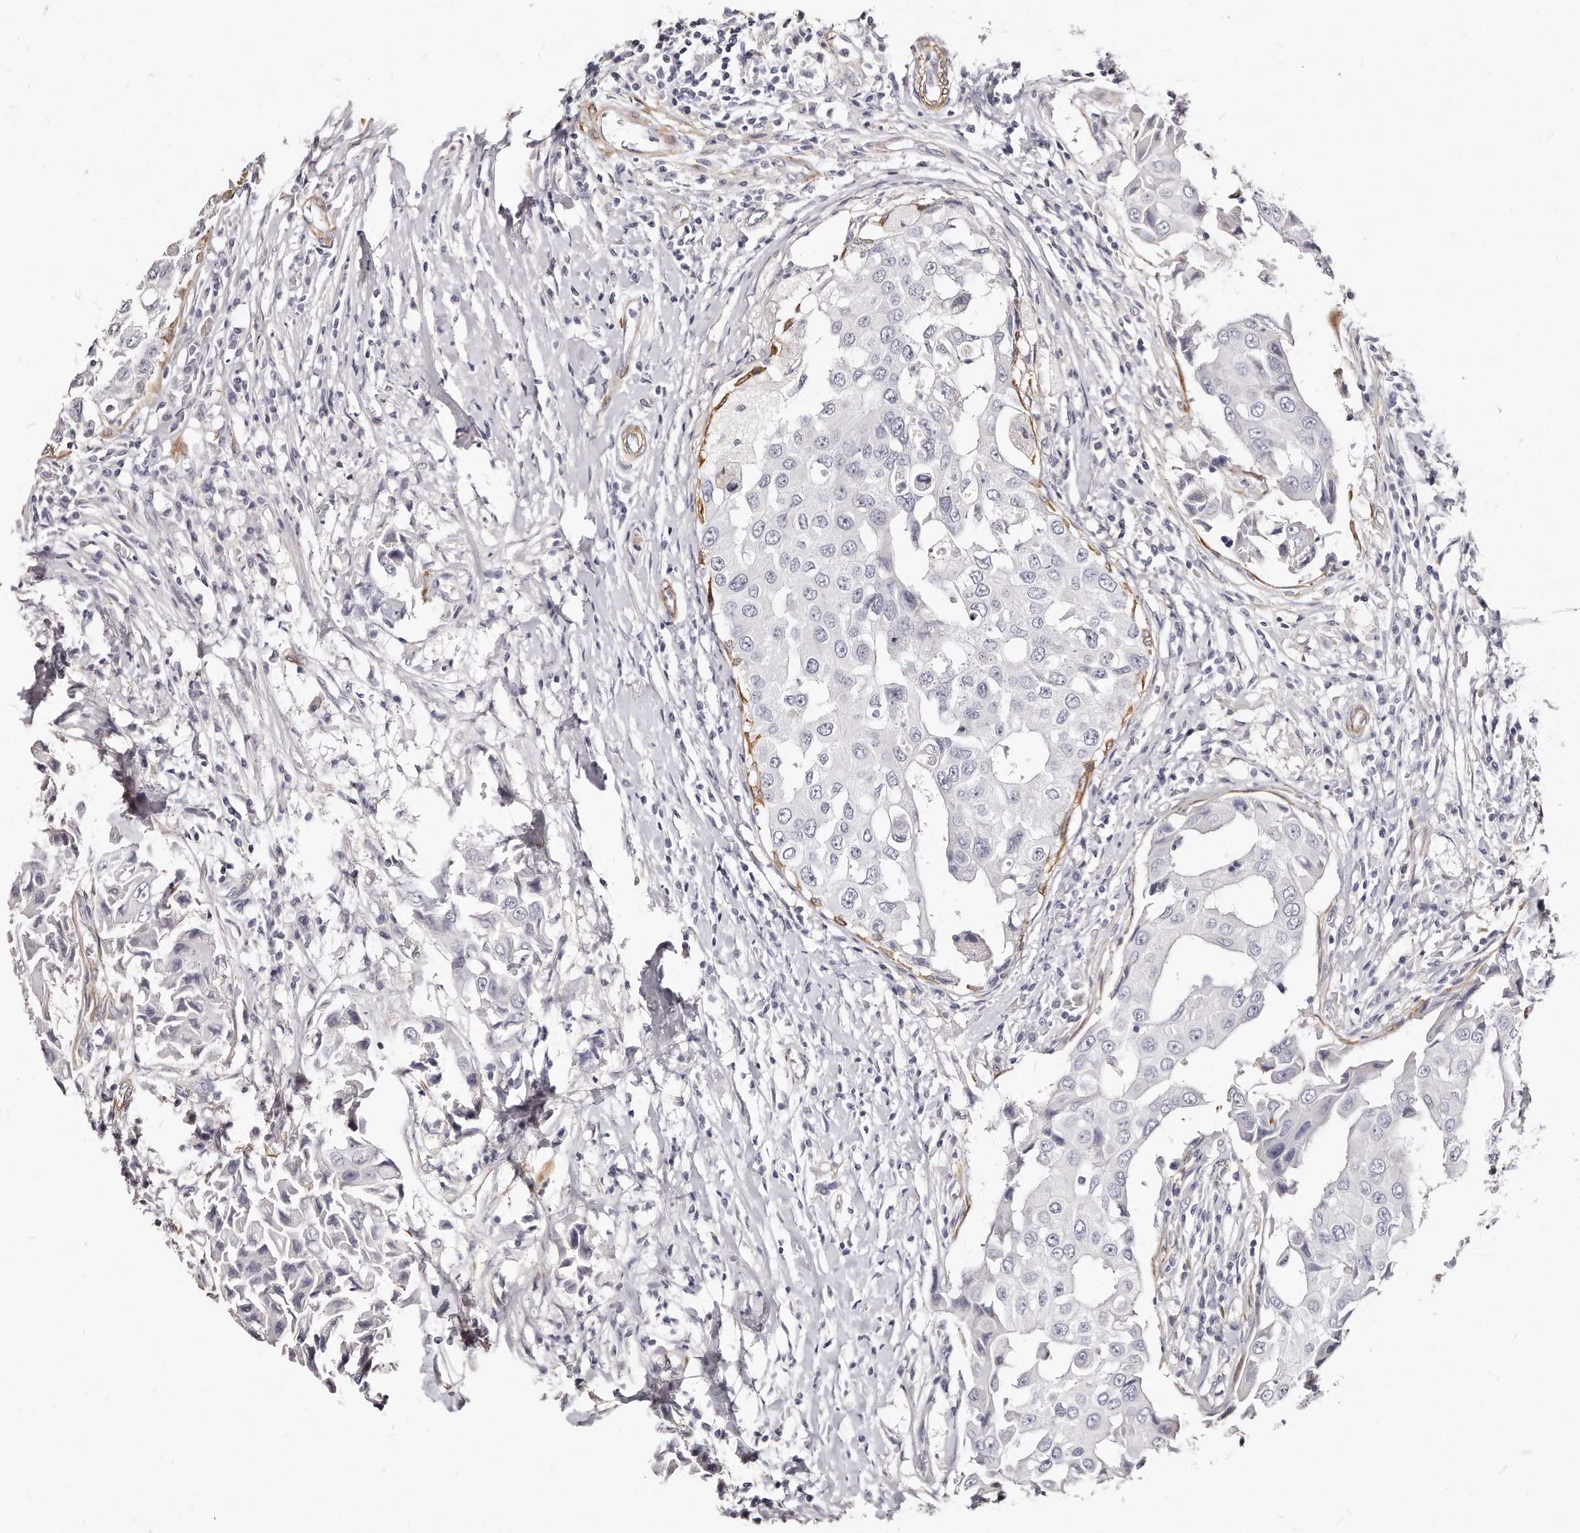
{"staining": {"intensity": "negative", "quantity": "none", "location": "none"}, "tissue": "breast cancer", "cell_type": "Tumor cells", "image_type": "cancer", "snomed": [{"axis": "morphology", "description": "Duct carcinoma"}, {"axis": "topography", "description": "Breast"}], "caption": "DAB immunohistochemical staining of human breast cancer (intraductal carcinoma) exhibits no significant positivity in tumor cells.", "gene": "LMOD1", "patient": {"sex": "female", "age": 27}}